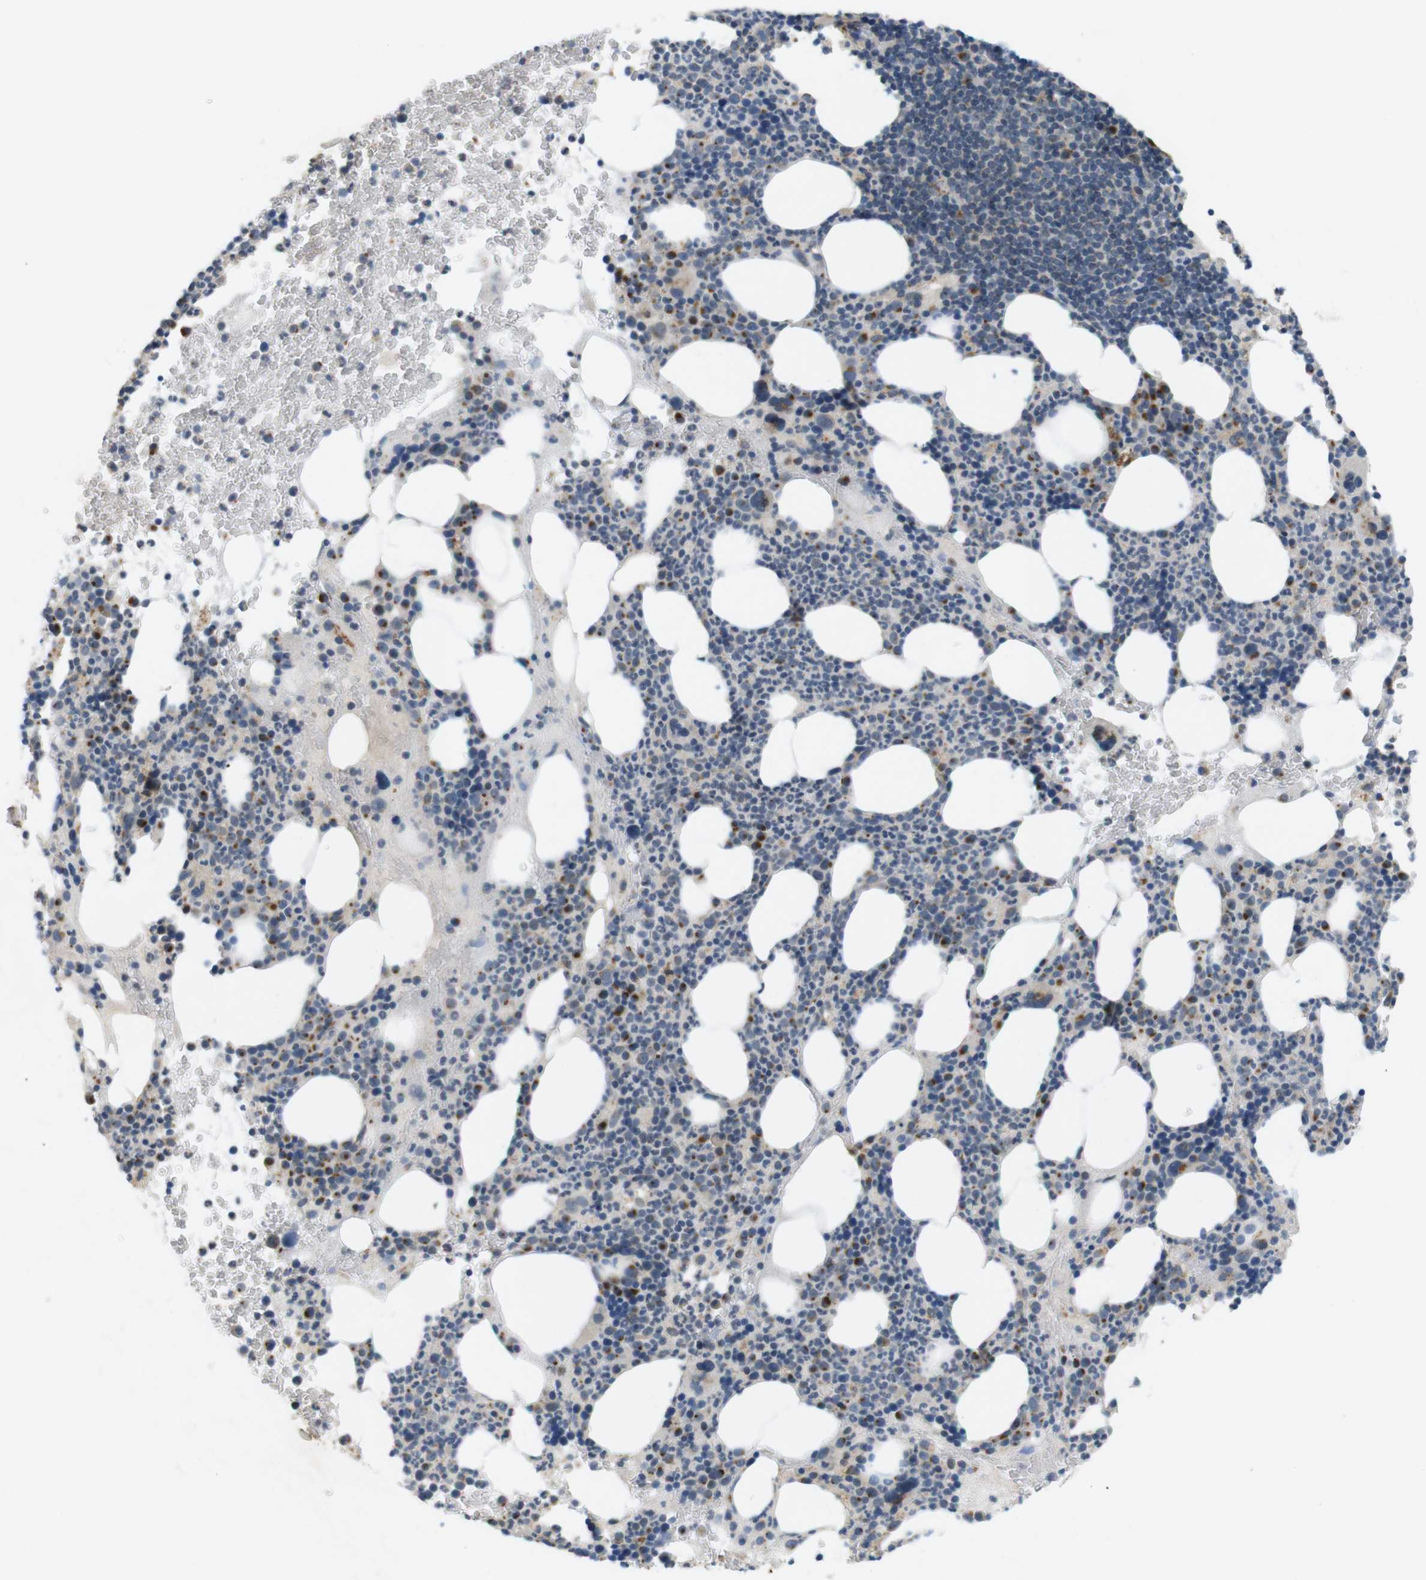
{"staining": {"intensity": "moderate", "quantity": "25%-75%", "location": "cytoplasmic/membranous"}, "tissue": "bone marrow", "cell_type": "Hematopoietic cells", "image_type": "normal", "snomed": [{"axis": "morphology", "description": "Normal tissue, NOS"}, {"axis": "morphology", "description": "Inflammation, NOS"}, {"axis": "topography", "description": "Bone marrow"}], "caption": "Hematopoietic cells show moderate cytoplasmic/membranous positivity in approximately 25%-75% of cells in normal bone marrow. (DAB (3,3'-diaminobenzidine) IHC, brown staining for protein, blue staining for nuclei).", "gene": "YIPF3", "patient": {"sex": "male", "age": 73}}